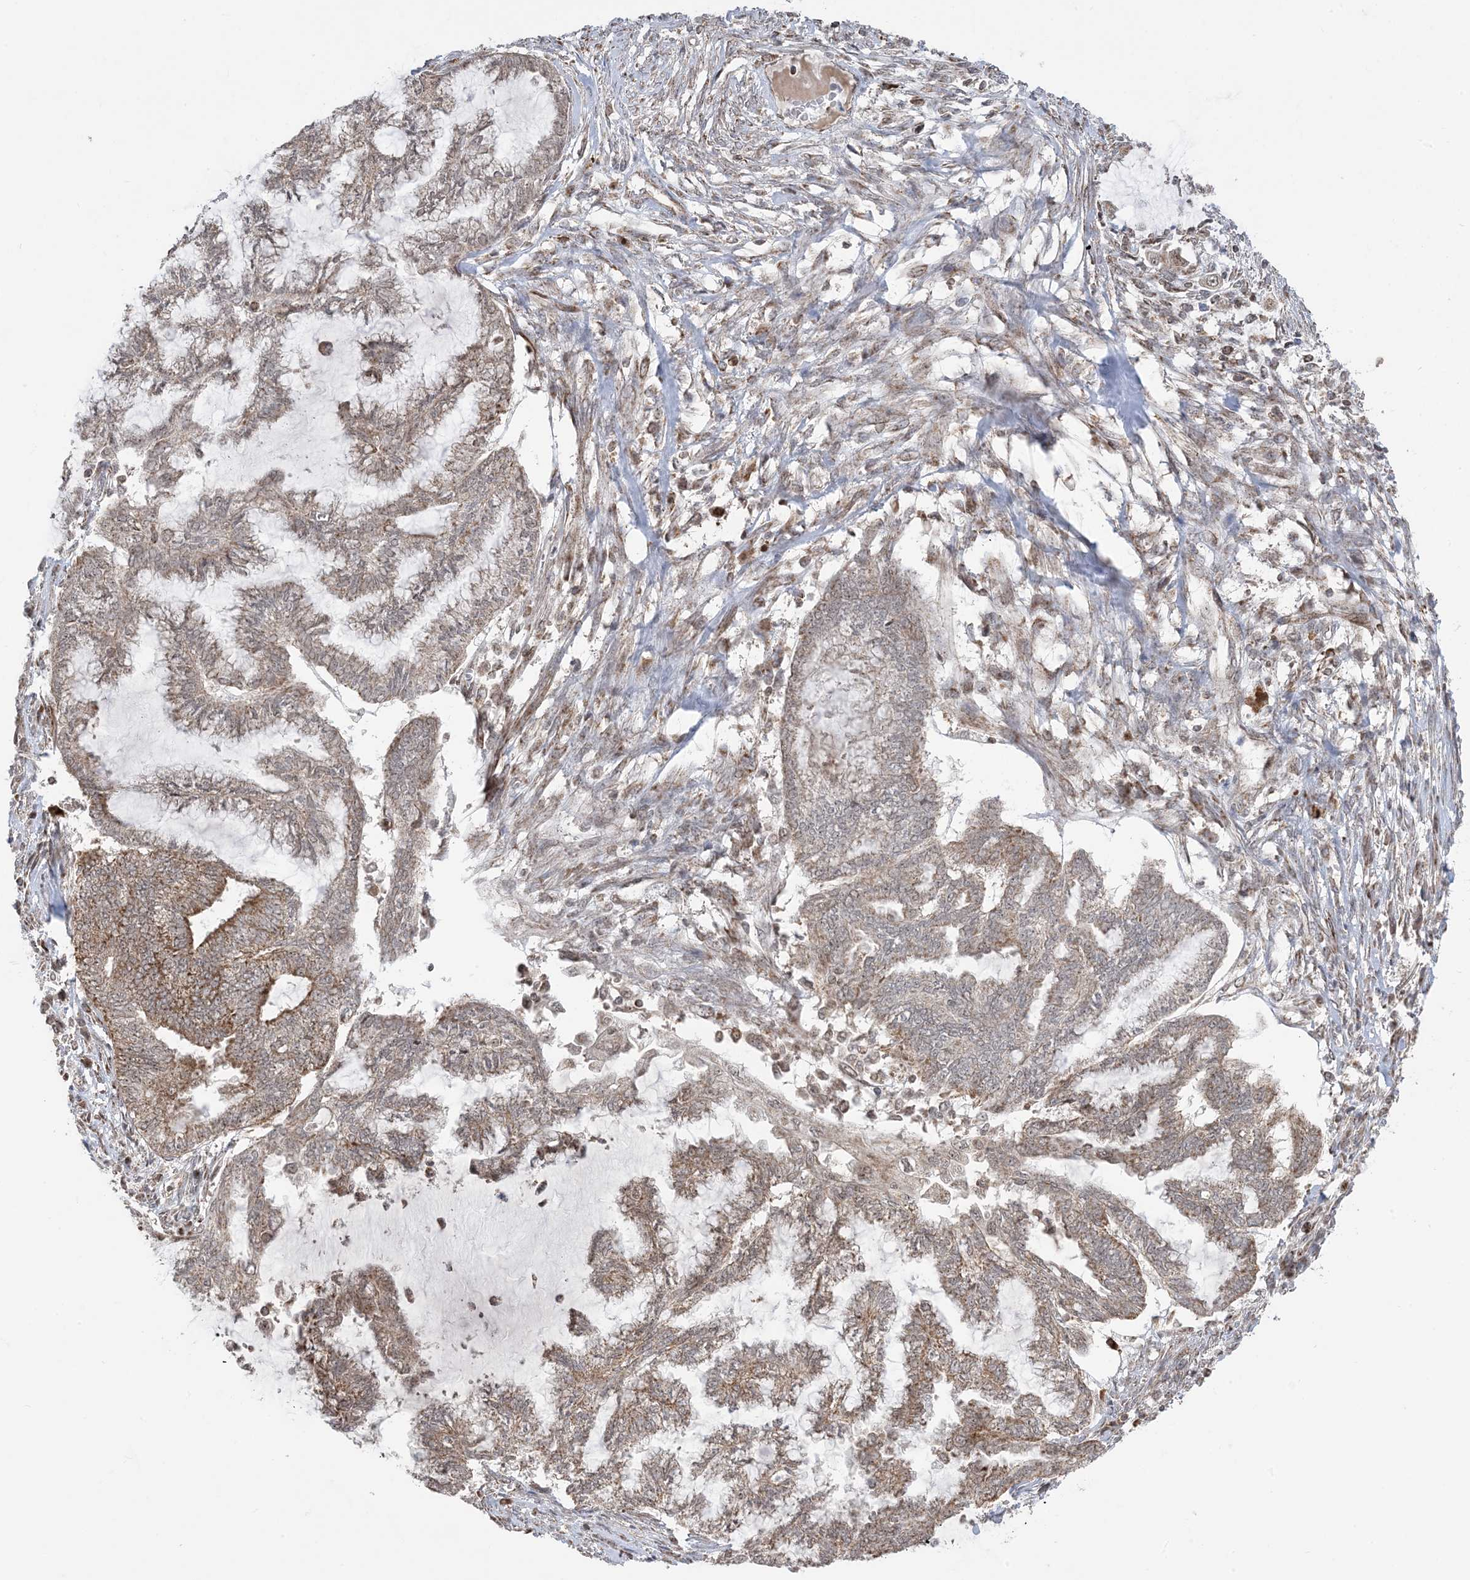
{"staining": {"intensity": "moderate", "quantity": ">75%", "location": "cytoplasmic/membranous,nuclear"}, "tissue": "endometrial cancer", "cell_type": "Tumor cells", "image_type": "cancer", "snomed": [{"axis": "morphology", "description": "Adenocarcinoma, NOS"}, {"axis": "topography", "description": "Endometrium"}], "caption": "Protein expression analysis of human endometrial cancer reveals moderate cytoplasmic/membranous and nuclear staining in about >75% of tumor cells.", "gene": "MAPKBP1", "patient": {"sex": "female", "age": 86}}